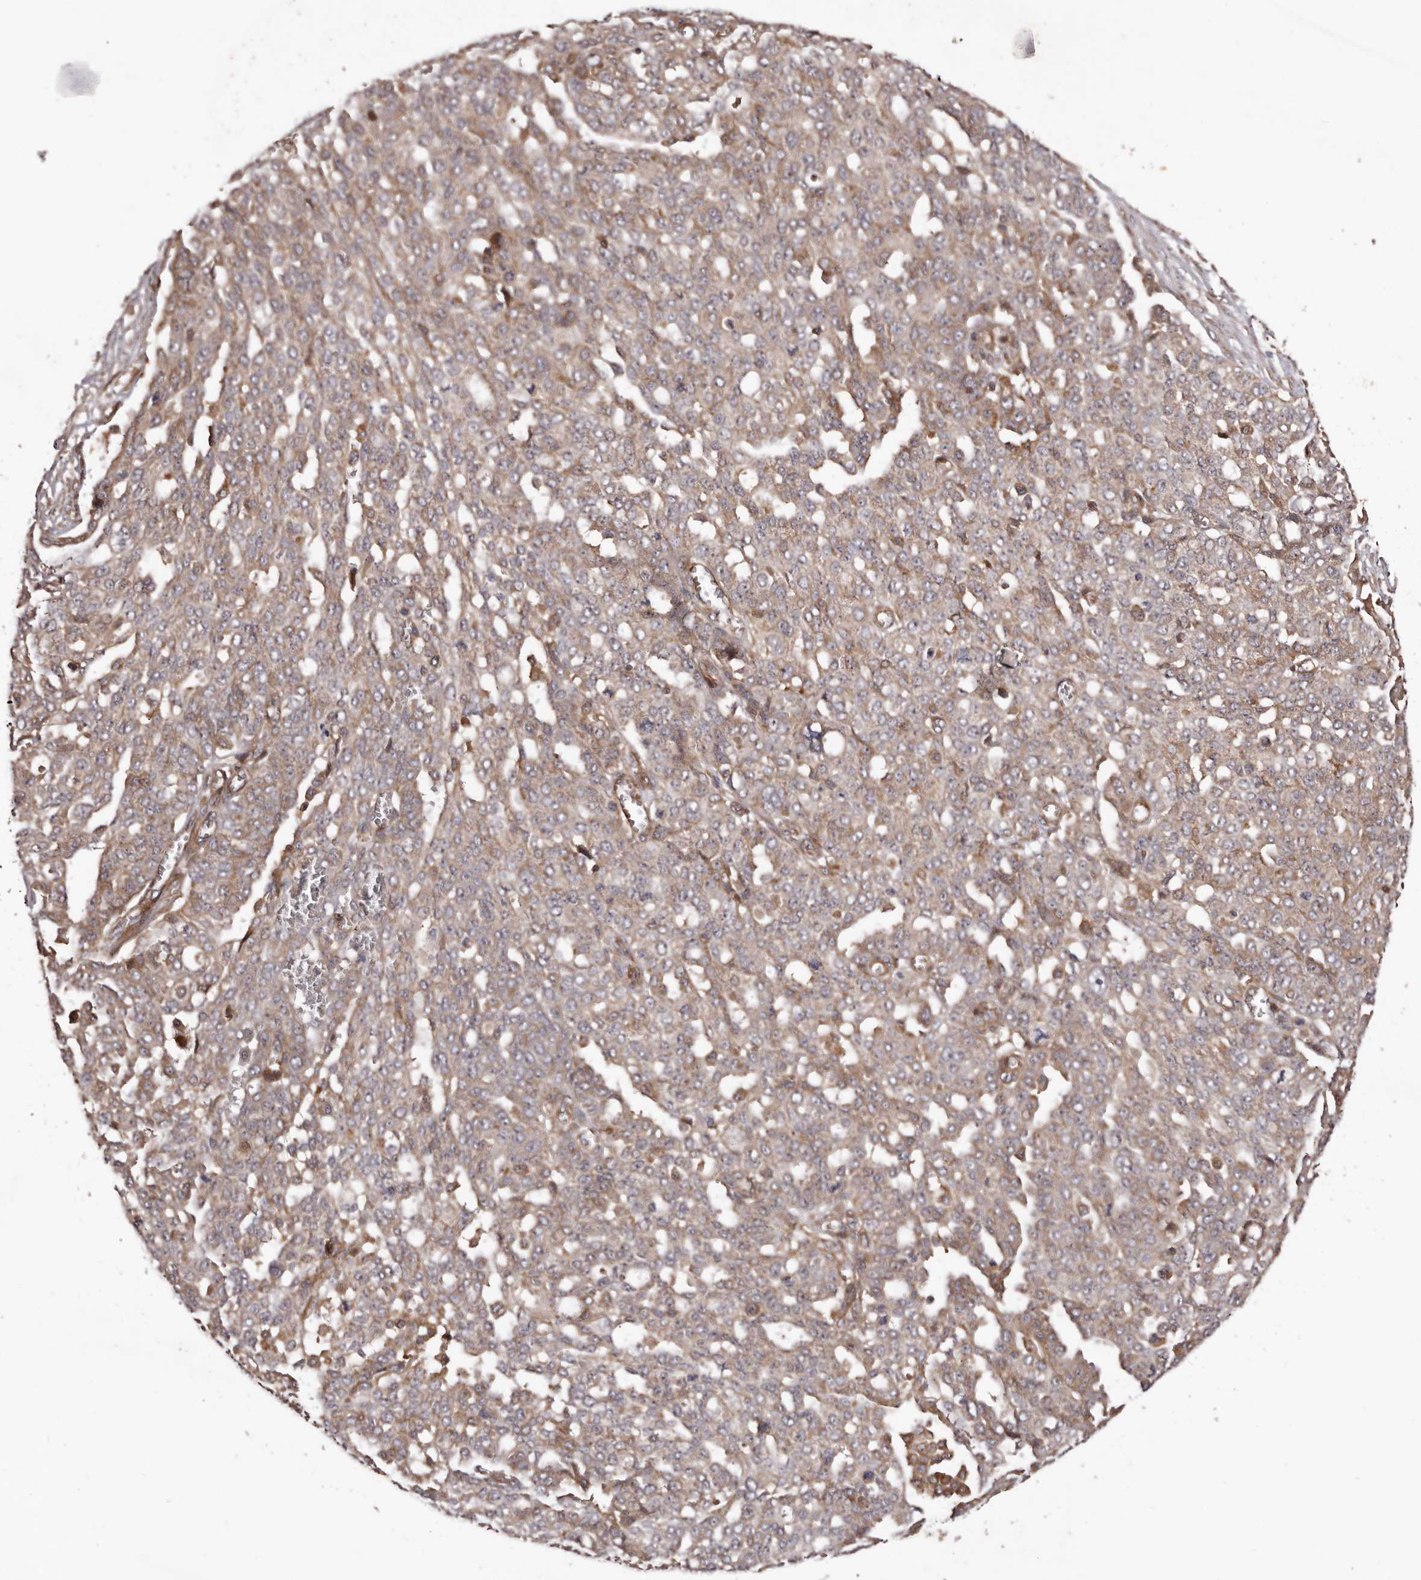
{"staining": {"intensity": "weak", "quantity": ">75%", "location": "cytoplasmic/membranous"}, "tissue": "ovarian cancer", "cell_type": "Tumor cells", "image_type": "cancer", "snomed": [{"axis": "morphology", "description": "Cystadenocarcinoma, serous, NOS"}, {"axis": "topography", "description": "Soft tissue"}, {"axis": "topography", "description": "Ovary"}], "caption": "Ovarian cancer stained with IHC displays weak cytoplasmic/membranous expression in approximately >75% of tumor cells. The staining is performed using DAB brown chromogen to label protein expression. The nuclei are counter-stained blue using hematoxylin.", "gene": "GTPBP1", "patient": {"sex": "female", "age": 57}}